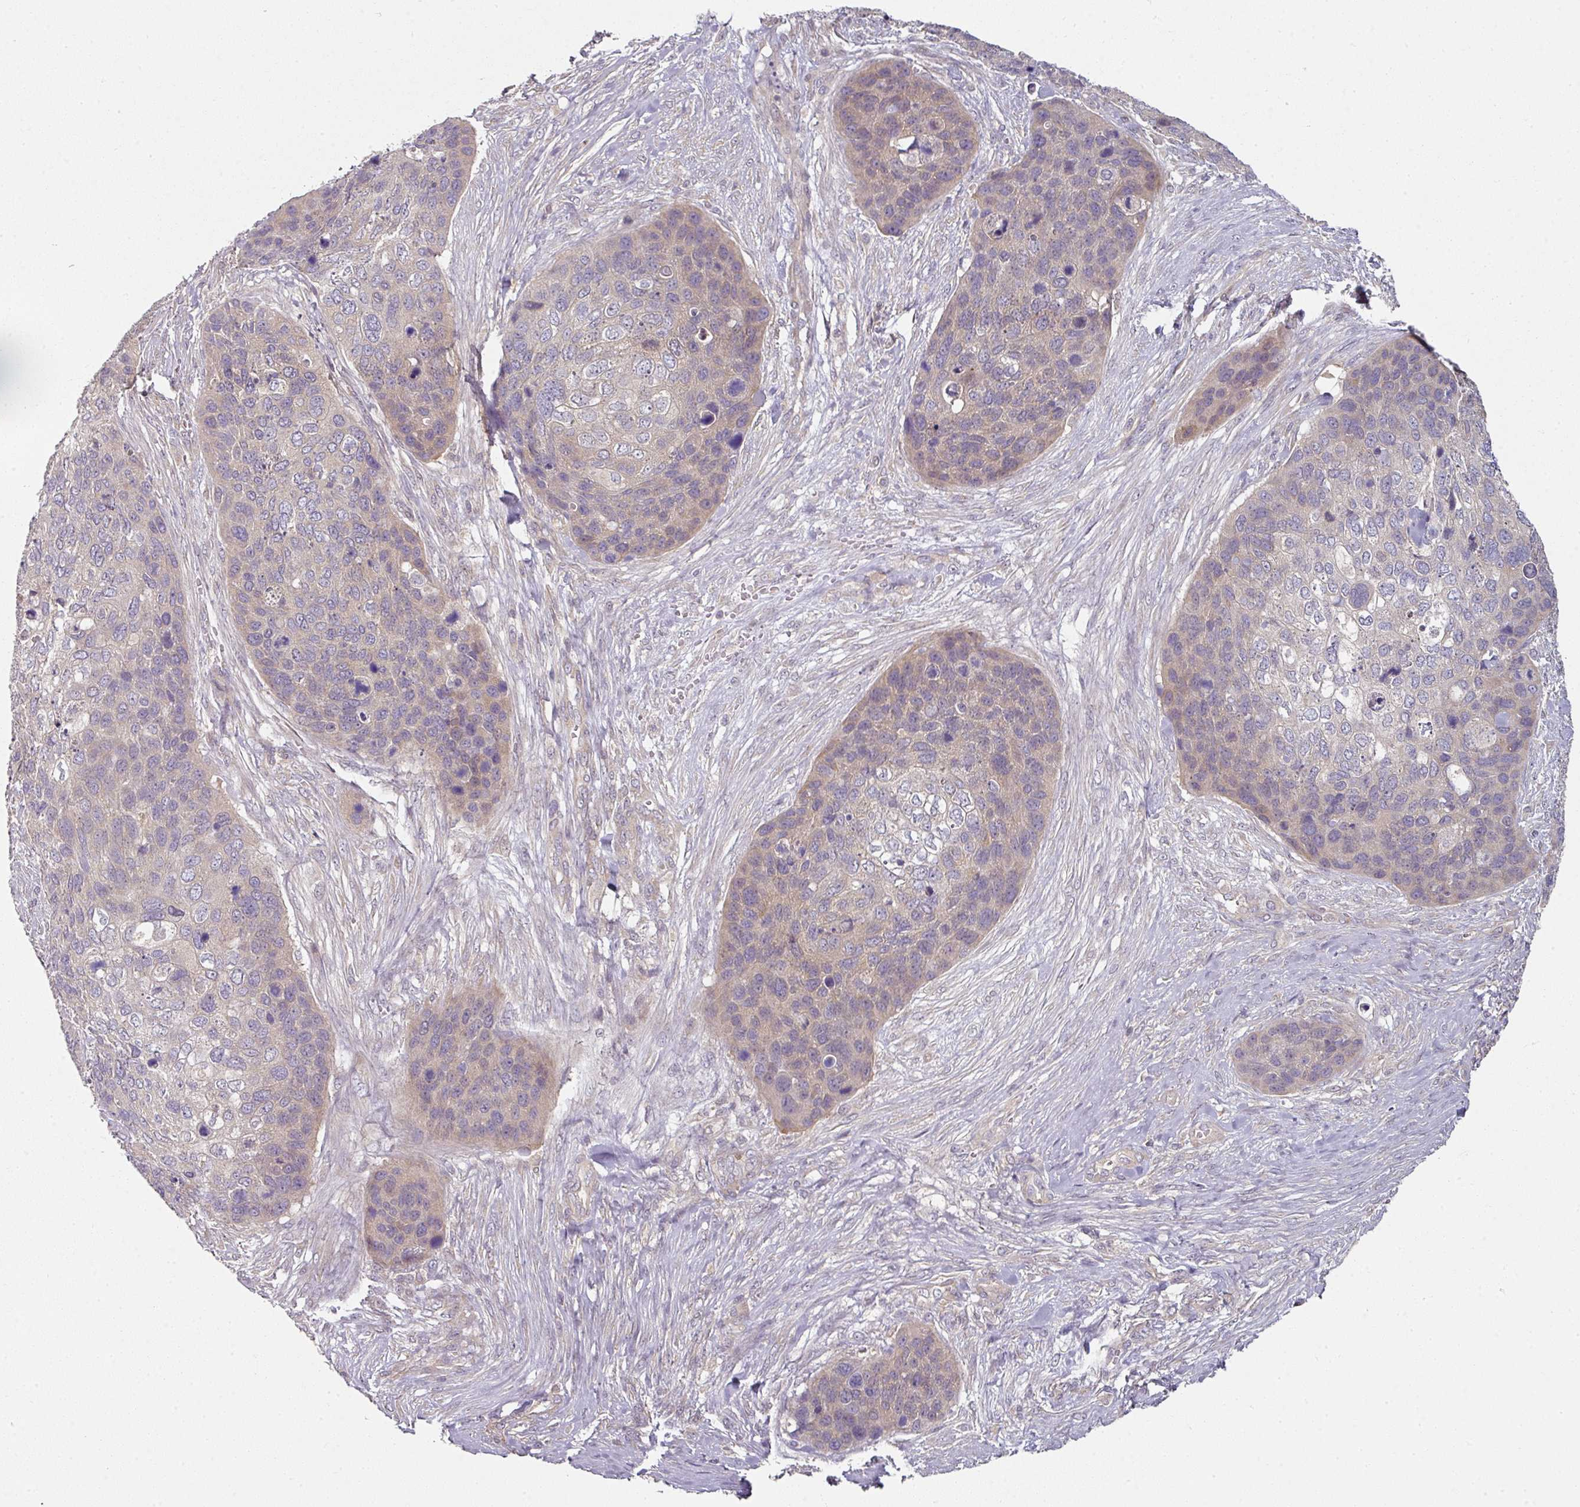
{"staining": {"intensity": "weak", "quantity": "25%-75%", "location": "cytoplasmic/membranous"}, "tissue": "skin cancer", "cell_type": "Tumor cells", "image_type": "cancer", "snomed": [{"axis": "morphology", "description": "Basal cell carcinoma"}, {"axis": "topography", "description": "Skin"}], "caption": "Skin basal cell carcinoma stained with DAB immunohistochemistry demonstrates low levels of weak cytoplasmic/membranous positivity in approximately 25%-75% of tumor cells.", "gene": "MAP2K2", "patient": {"sex": "female", "age": 74}}